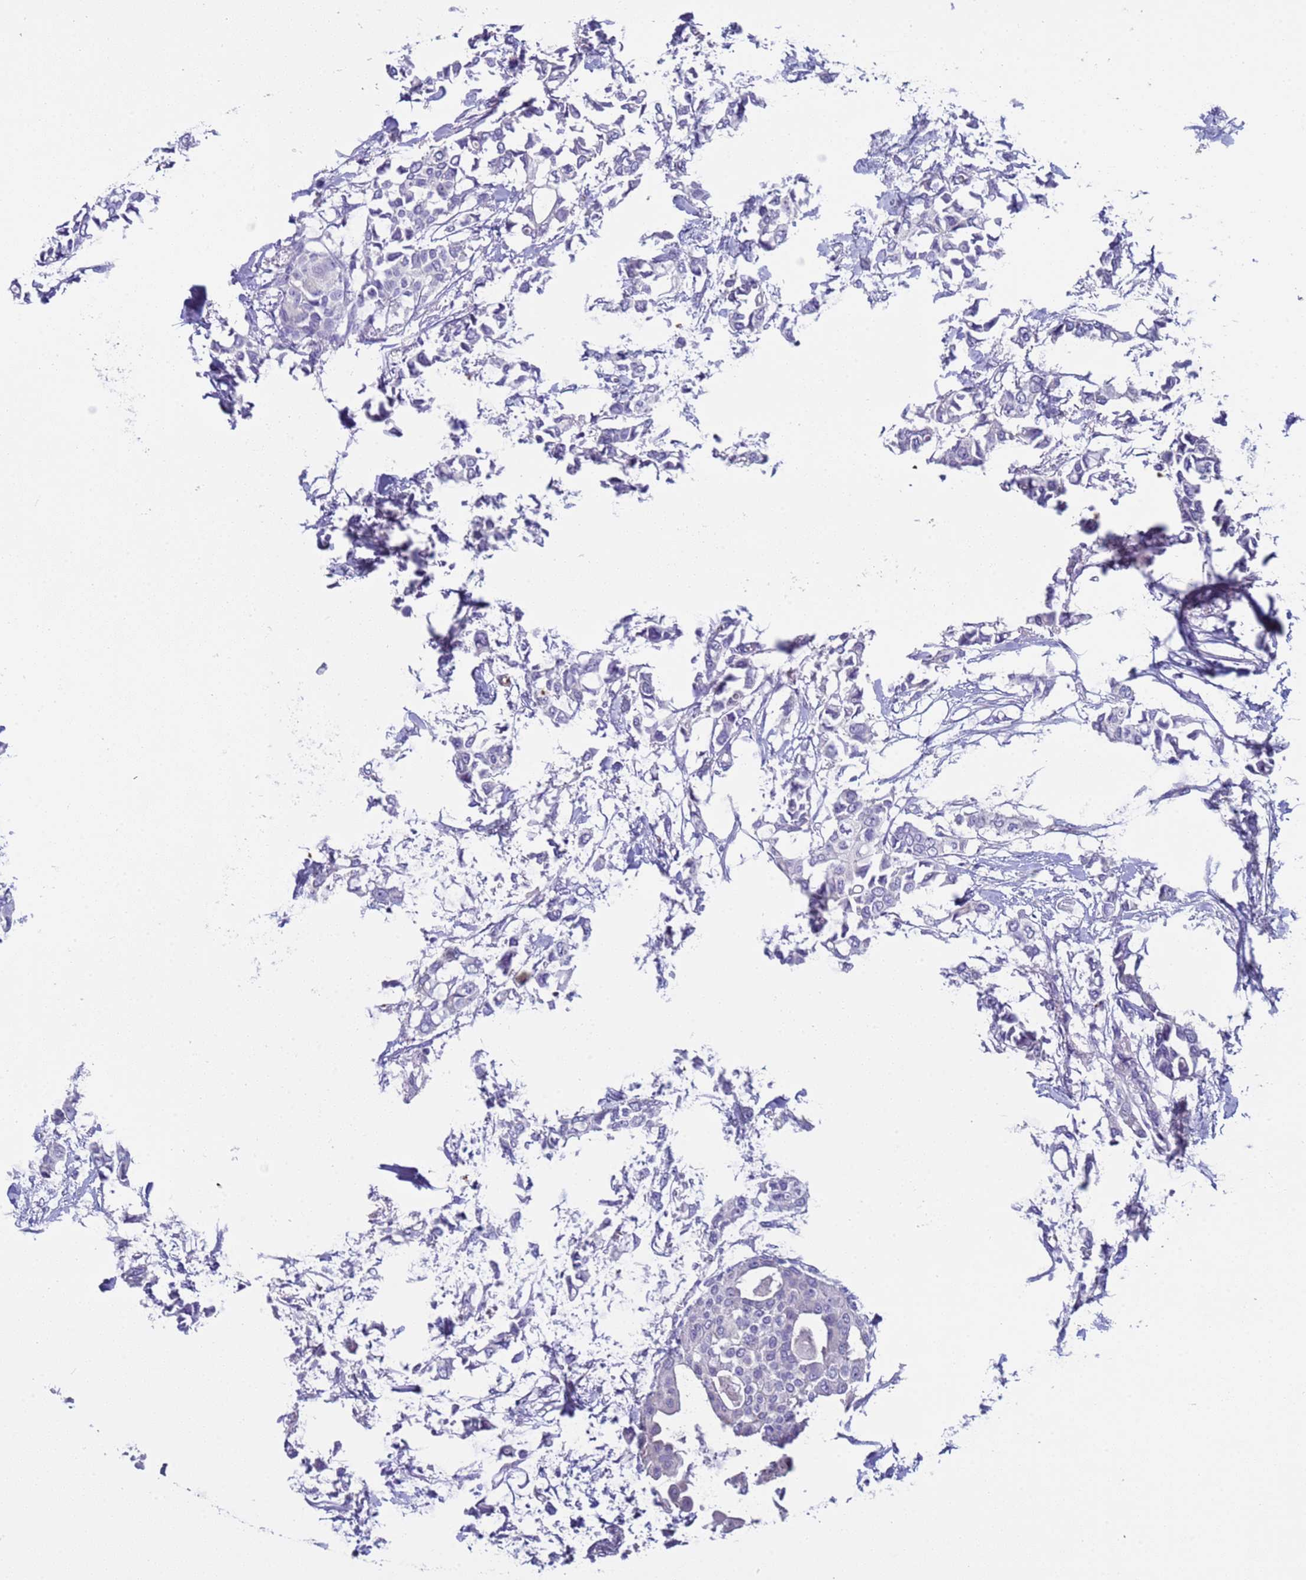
{"staining": {"intensity": "negative", "quantity": "none", "location": "none"}, "tissue": "breast cancer", "cell_type": "Tumor cells", "image_type": "cancer", "snomed": [{"axis": "morphology", "description": "Duct carcinoma"}, {"axis": "topography", "description": "Breast"}], "caption": "Protein analysis of invasive ductal carcinoma (breast) reveals no significant staining in tumor cells.", "gene": "C4orf46", "patient": {"sex": "female", "age": 41}}